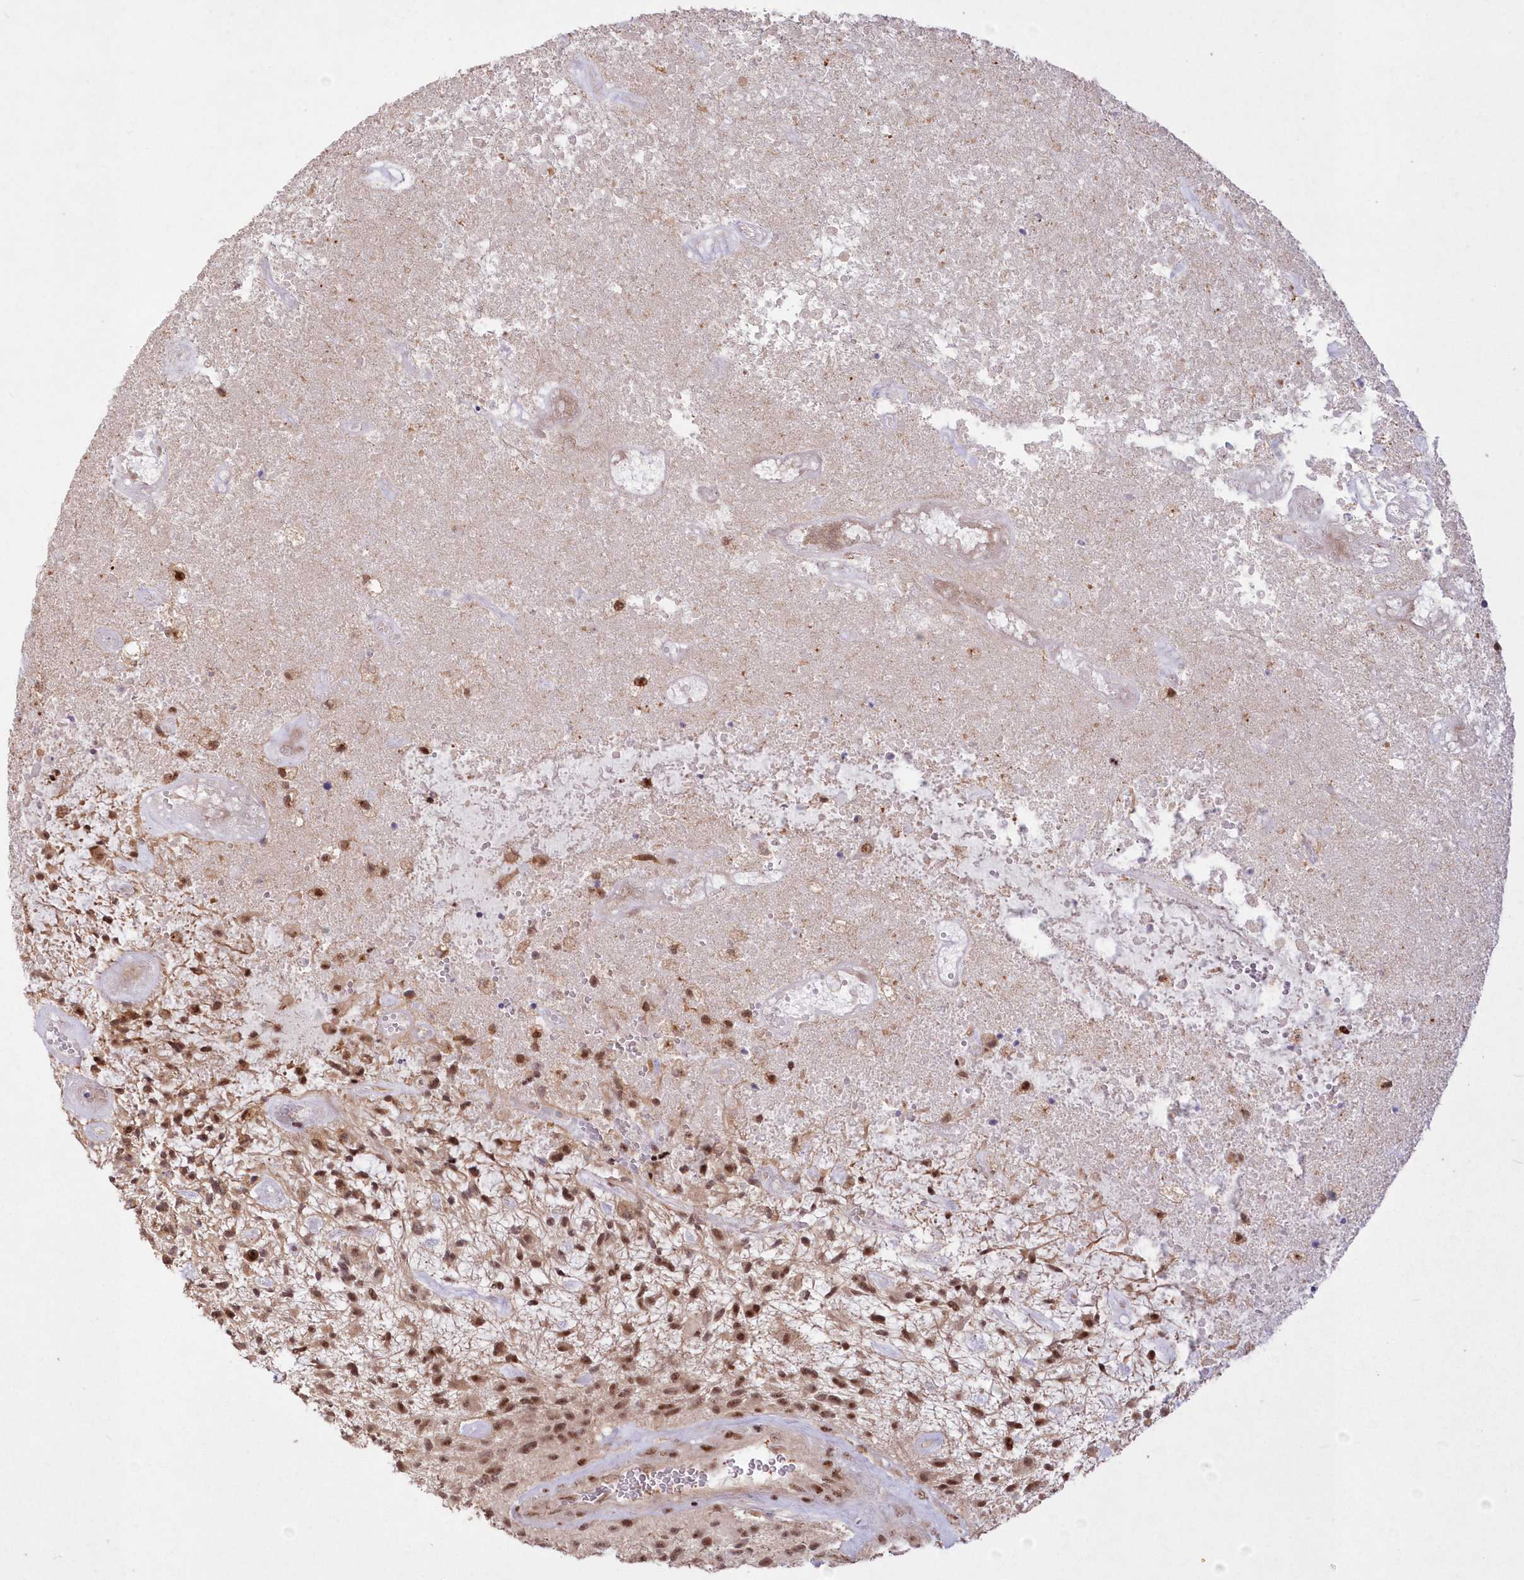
{"staining": {"intensity": "moderate", "quantity": ">75%", "location": "nuclear"}, "tissue": "glioma", "cell_type": "Tumor cells", "image_type": "cancer", "snomed": [{"axis": "morphology", "description": "Glioma, malignant, High grade"}, {"axis": "topography", "description": "Brain"}], "caption": "This micrograph exhibits immunohistochemistry staining of human malignant glioma (high-grade), with medium moderate nuclear positivity in approximately >75% of tumor cells.", "gene": "WBP1L", "patient": {"sex": "male", "age": 47}}